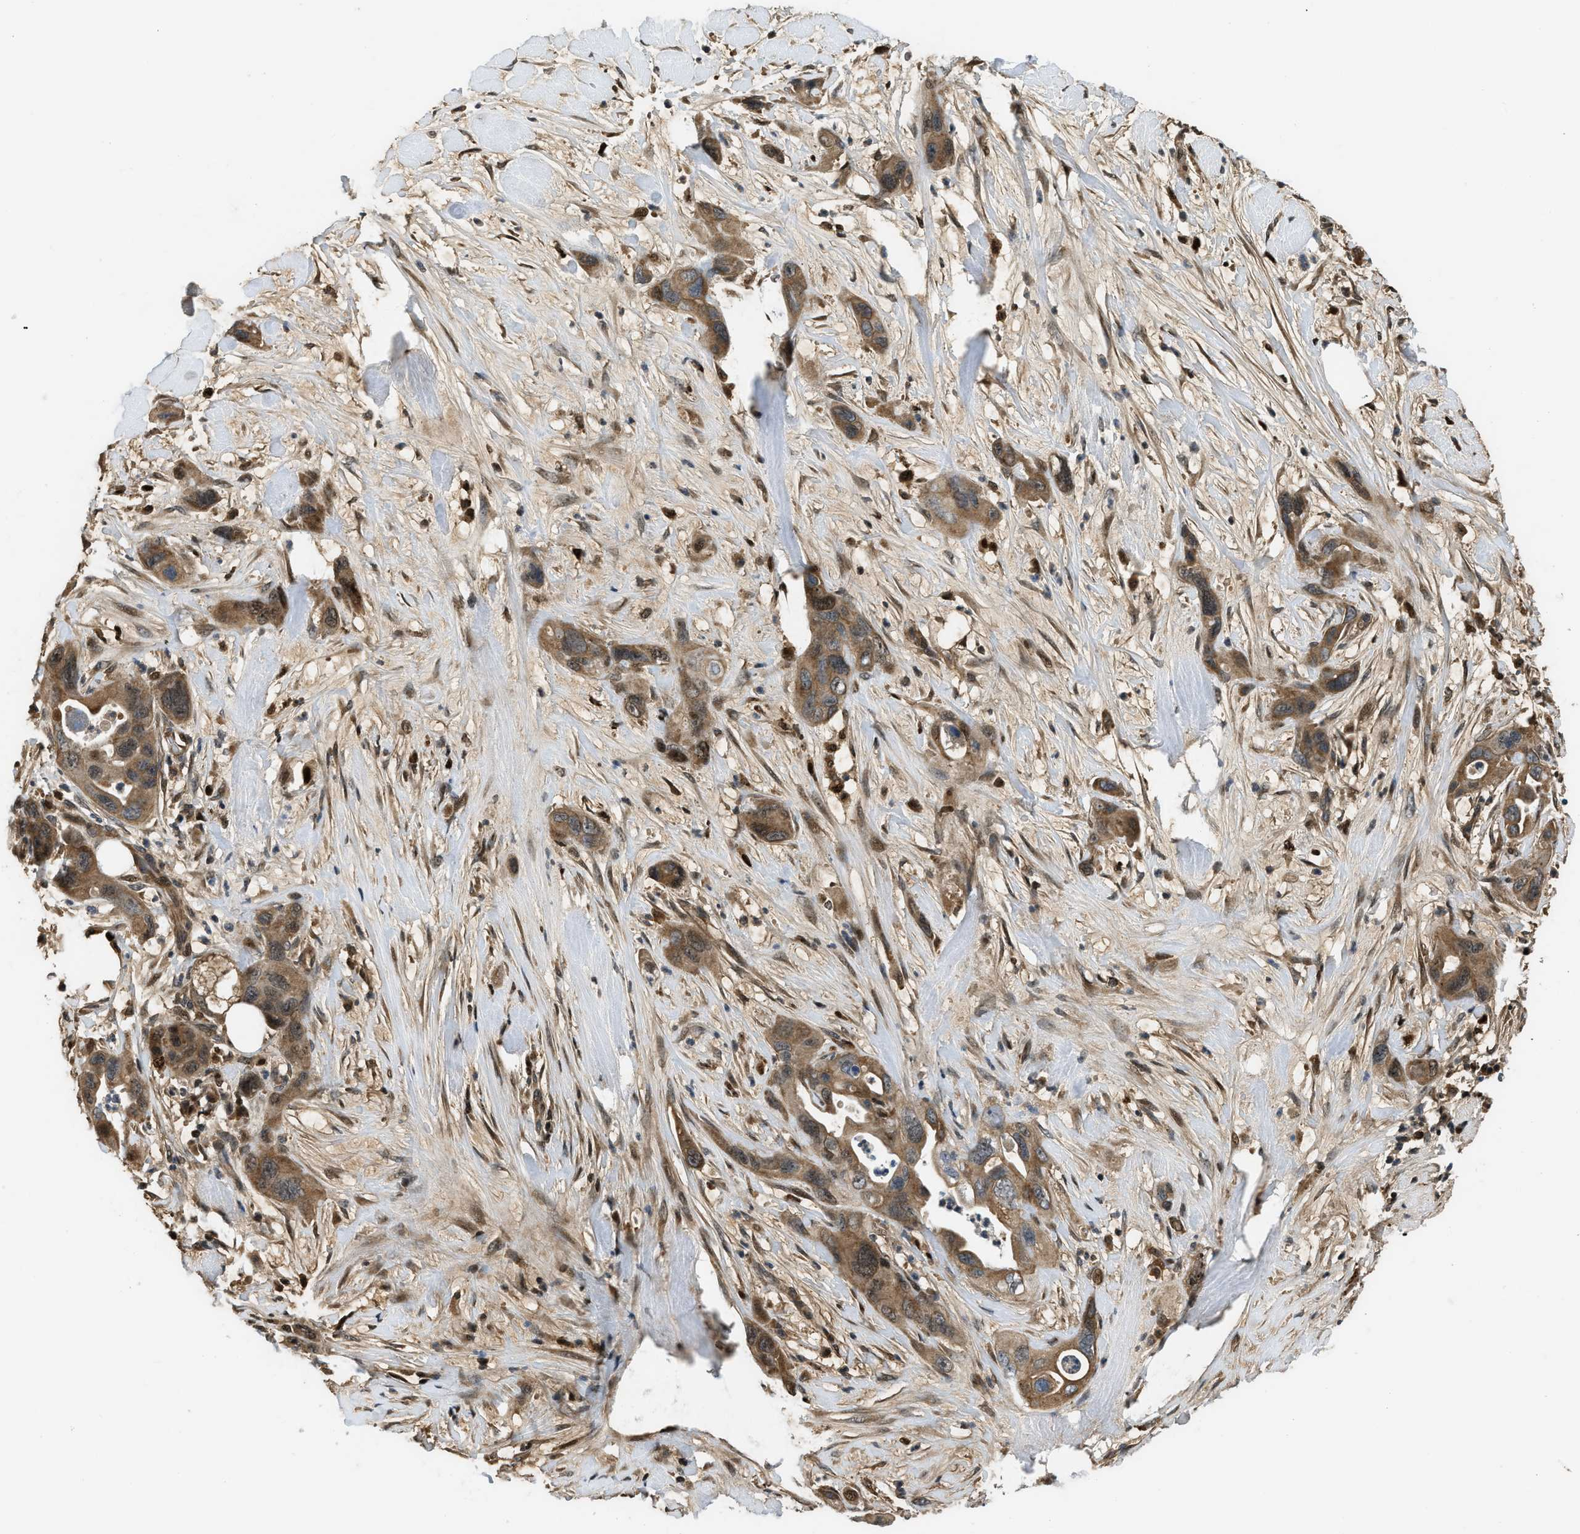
{"staining": {"intensity": "moderate", "quantity": ">75%", "location": "cytoplasmic/membranous,nuclear"}, "tissue": "pancreatic cancer", "cell_type": "Tumor cells", "image_type": "cancer", "snomed": [{"axis": "morphology", "description": "Adenocarcinoma, NOS"}, {"axis": "topography", "description": "Pancreas"}], "caption": "Tumor cells display medium levels of moderate cytoplasmic/membranous and nuclear expression in about >75% of cells in human pancreatic cancer (adenocarcinoma). Nuclei are stained in blue.", "gene": "LTA4H", "patient": {"sex": "female", "age": 71}}